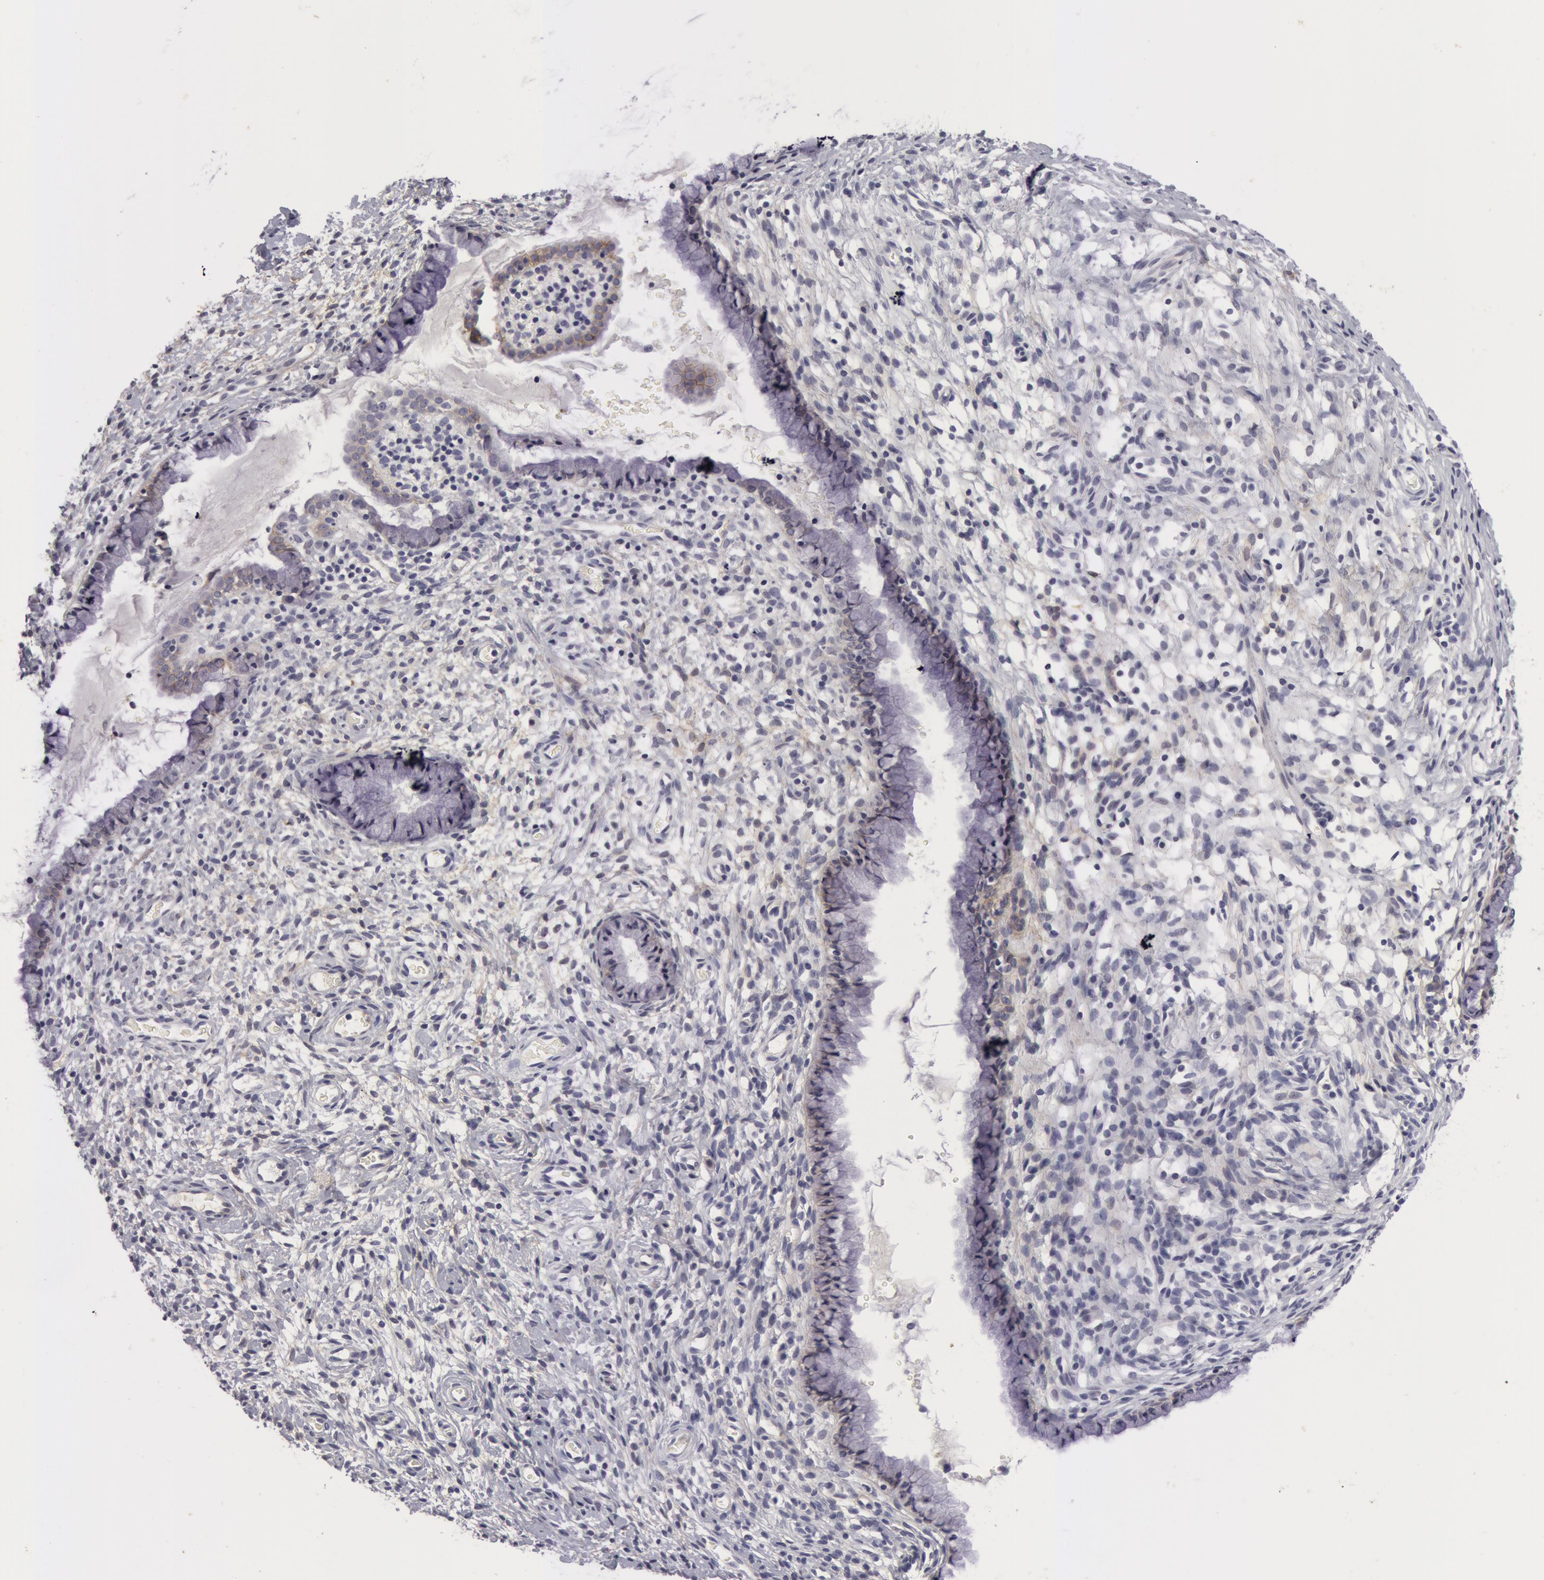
{"staining": {"intensity": "negative", "quantity": "none", "location": "none"}, "tissue": "cervix", "cell_type": "Glandular cells", "image_type": "normal", "snomed": [{"axis": "morphology", "description": "Normal tissue, NOS"}, {"axis": "topography", "description": "Cervix"}], "caption": "Cervix was stained to show a protein in brown. There is no significant staining in glandular cells.", "gene": "NLGN4X", "patient": {"sex": "female", "age": 70}}